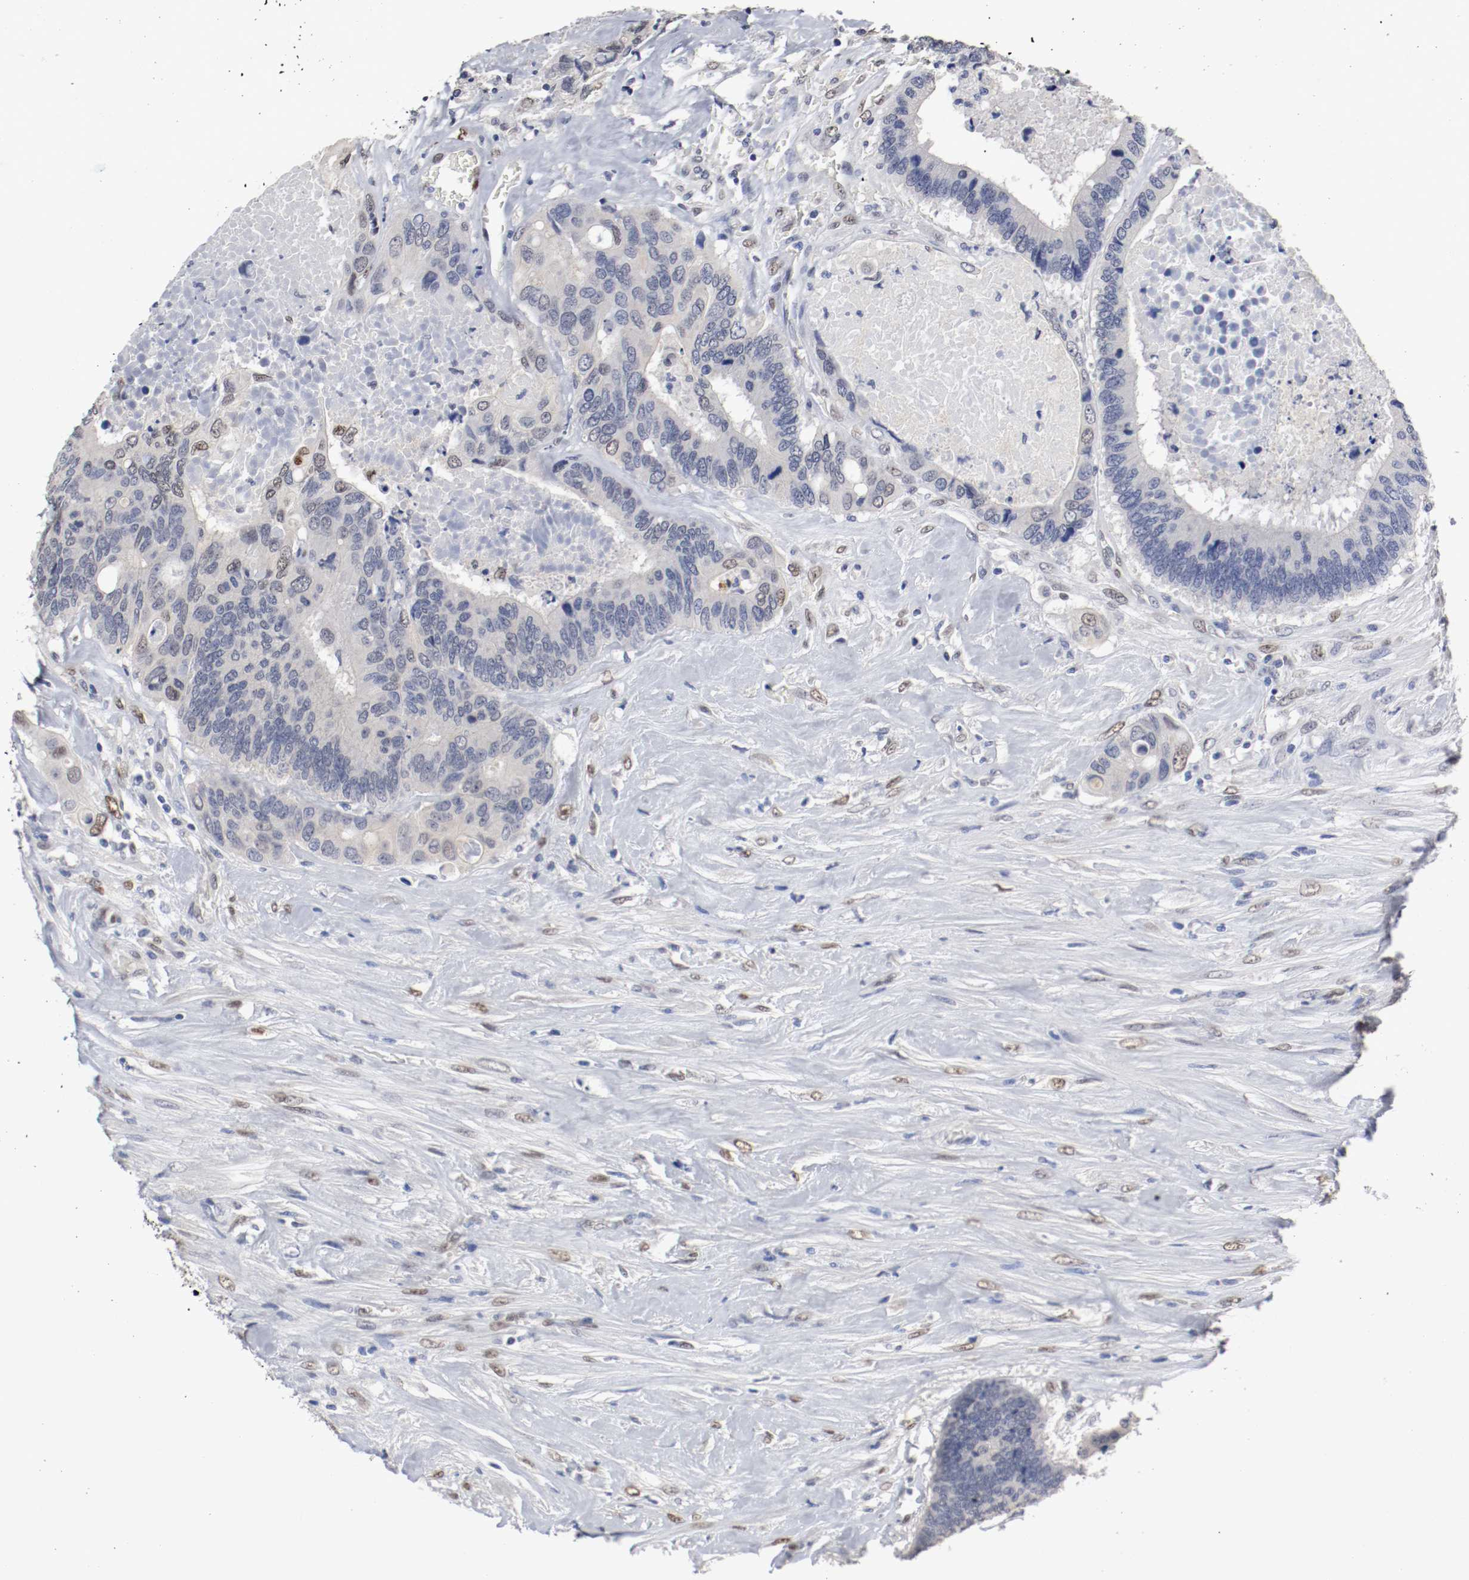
{"staining": {"intensity": "moderate", "quantity": "<25%", "location": "nuclear"}, "tissue": "colorectal cancer", "cell_type": "Tumor cells", "image_type": "cancer", "snomed": [{"axis": "morphology", "description": "Adenocarcinoma, NOS"}, {"axis": "topography", "description": "Rectum"}], "caption": "IHC of human colorectal cancer displays low levels of moderate nuclear positivity in approximately <25% of tumor cells. The staining was performed using DAB (3,3'-diaminobenzidine), with brown indicating positive protein expression. Nuclei are stained blue with hematoxylin.", "gene": "FOSL2", "patient": {"sex": "male", "age": 55}}